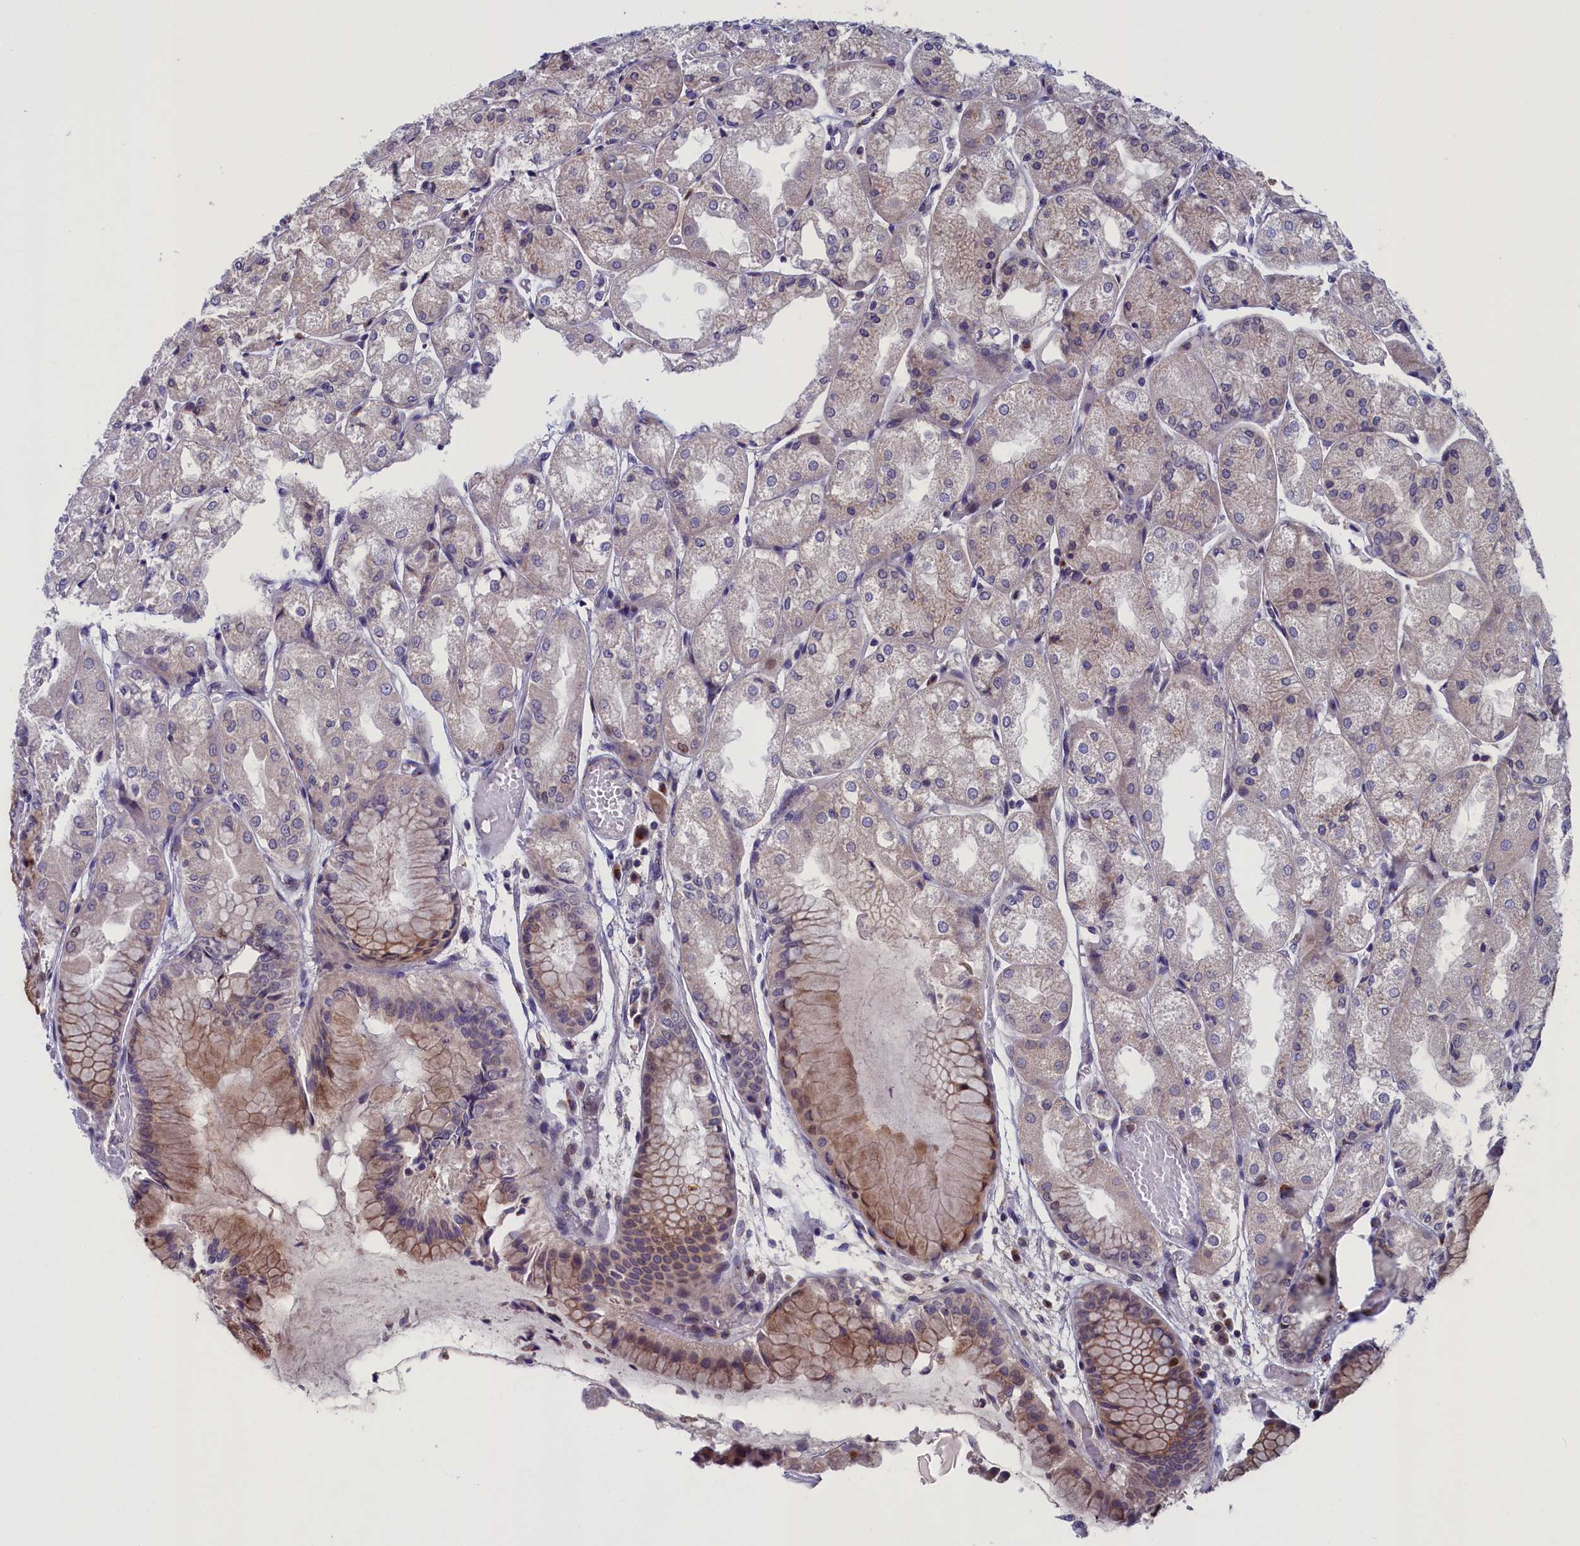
{"staining": {"intensity": "moderate", "quantity": "25%-75%", "location": "cytoplasmic/membranous"}, "tissue": "stomach", "cell_type": "Glandular cells", "image_type": "normal", "snomed": [{"axis": "morphology", "description": "Normal tissue, NOS"}, {"axis": "topography", "description": "Stomach, upper"}], "caption": "Immunohistochemistry (IHC) (DAB (3,3'-diaminobenzidine)) staining of normal stomach exhibits moderate cytoplasmic/membranous protein positivity in about 25%-75% of glandular cells.", "gene": "LIG1", "patient": {"sex": "male", "age": 72}}